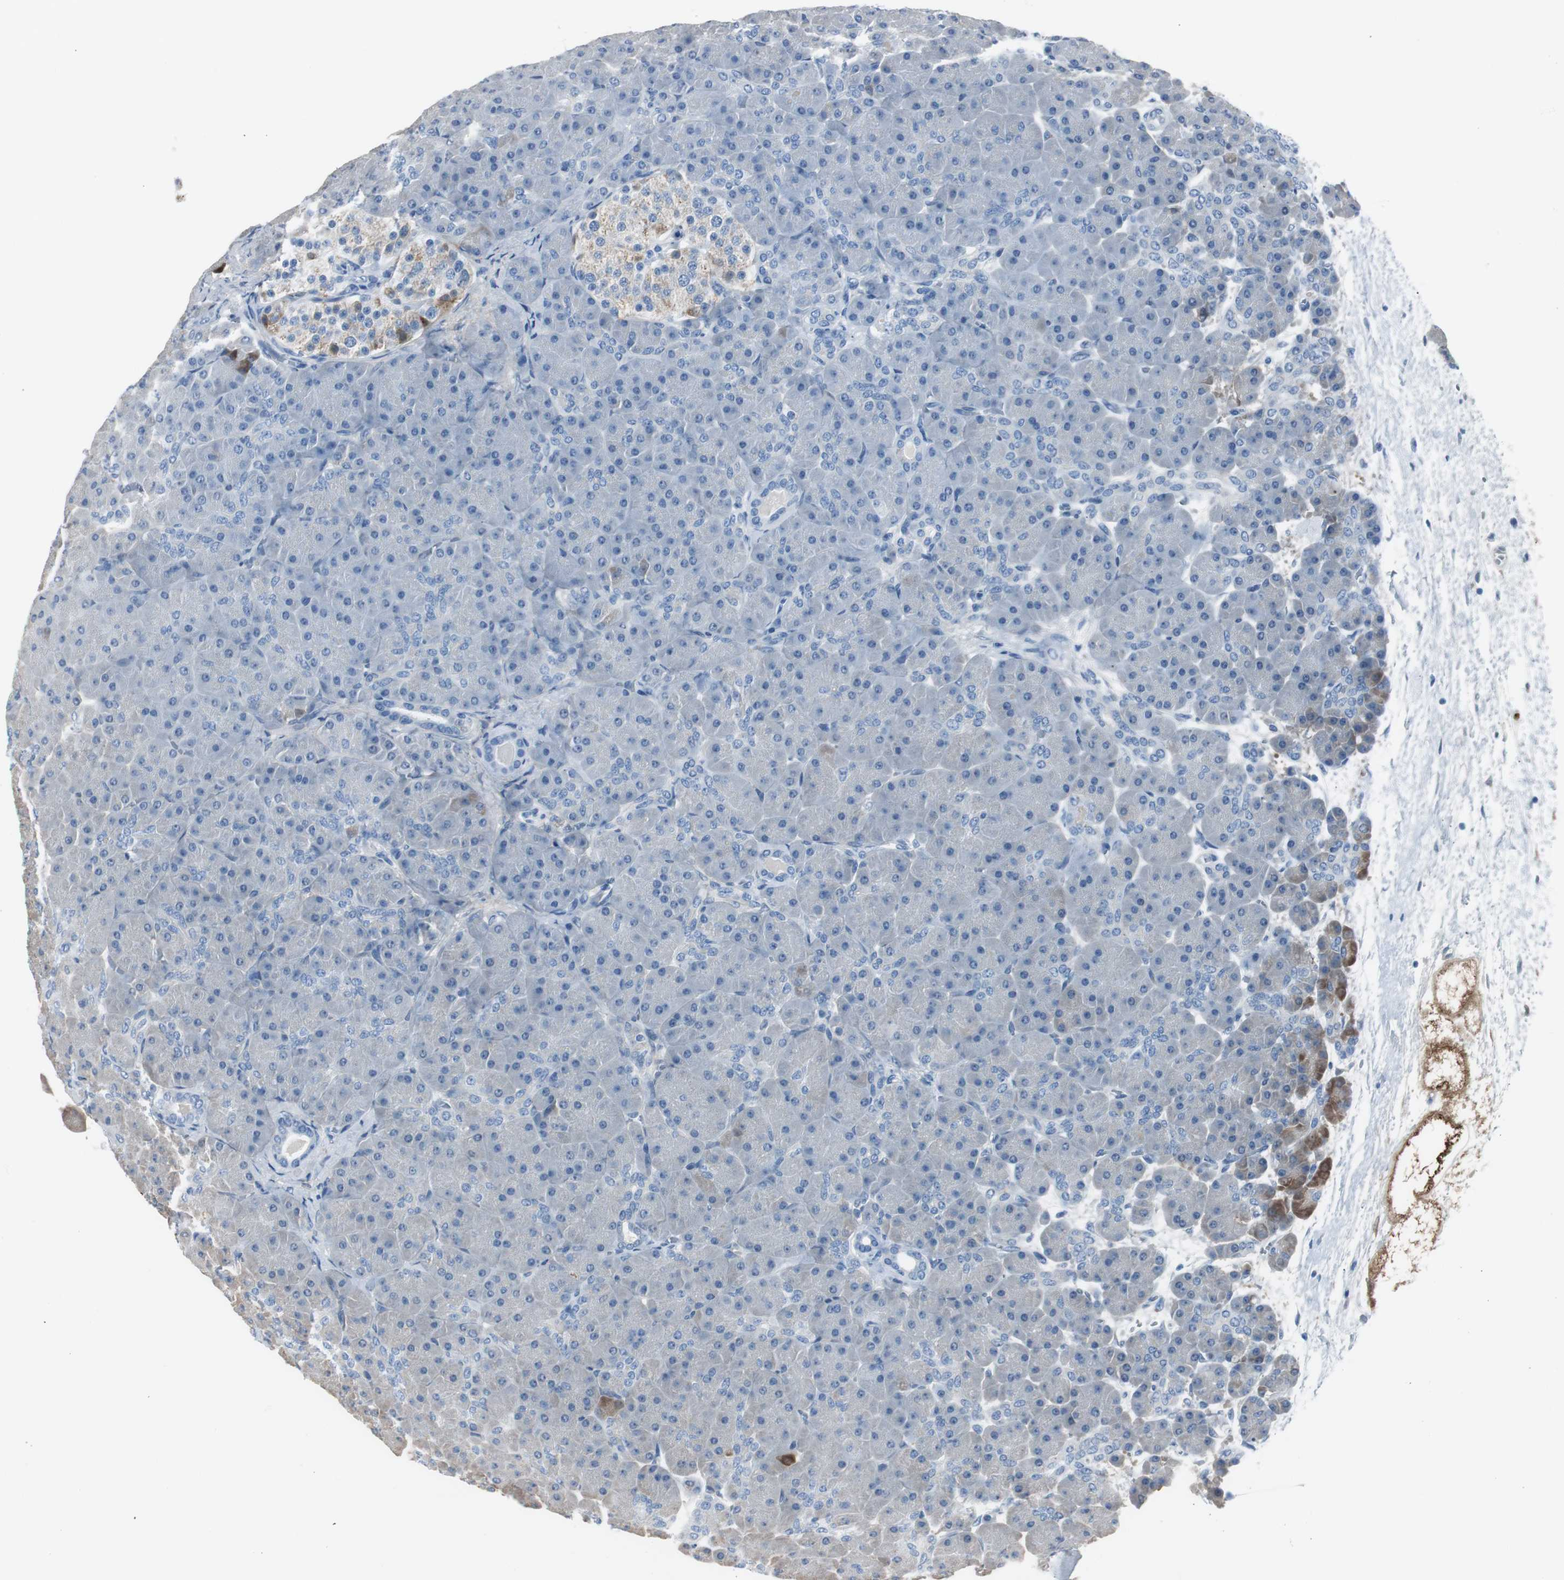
{"staining": {"intensity": "negative", "quantity": "none", "location": "none"}, "tissue": "pancreas", "cell_type": "Exocrine glandular cells", "image_type": "normal", "snomed": [{"axis": "morphology", "description": "Normal tissue, NOS"}, {"axis": "topography", "description": "Pancreas"}], "caption": "This is a photomicrograph of immunohistochemistry (IHC) staining of benign pancreas, which shows no staining in exocrine glandular cells.", "gene": "SERPINF1", "patient": {"sex": "male", "age": 66}}